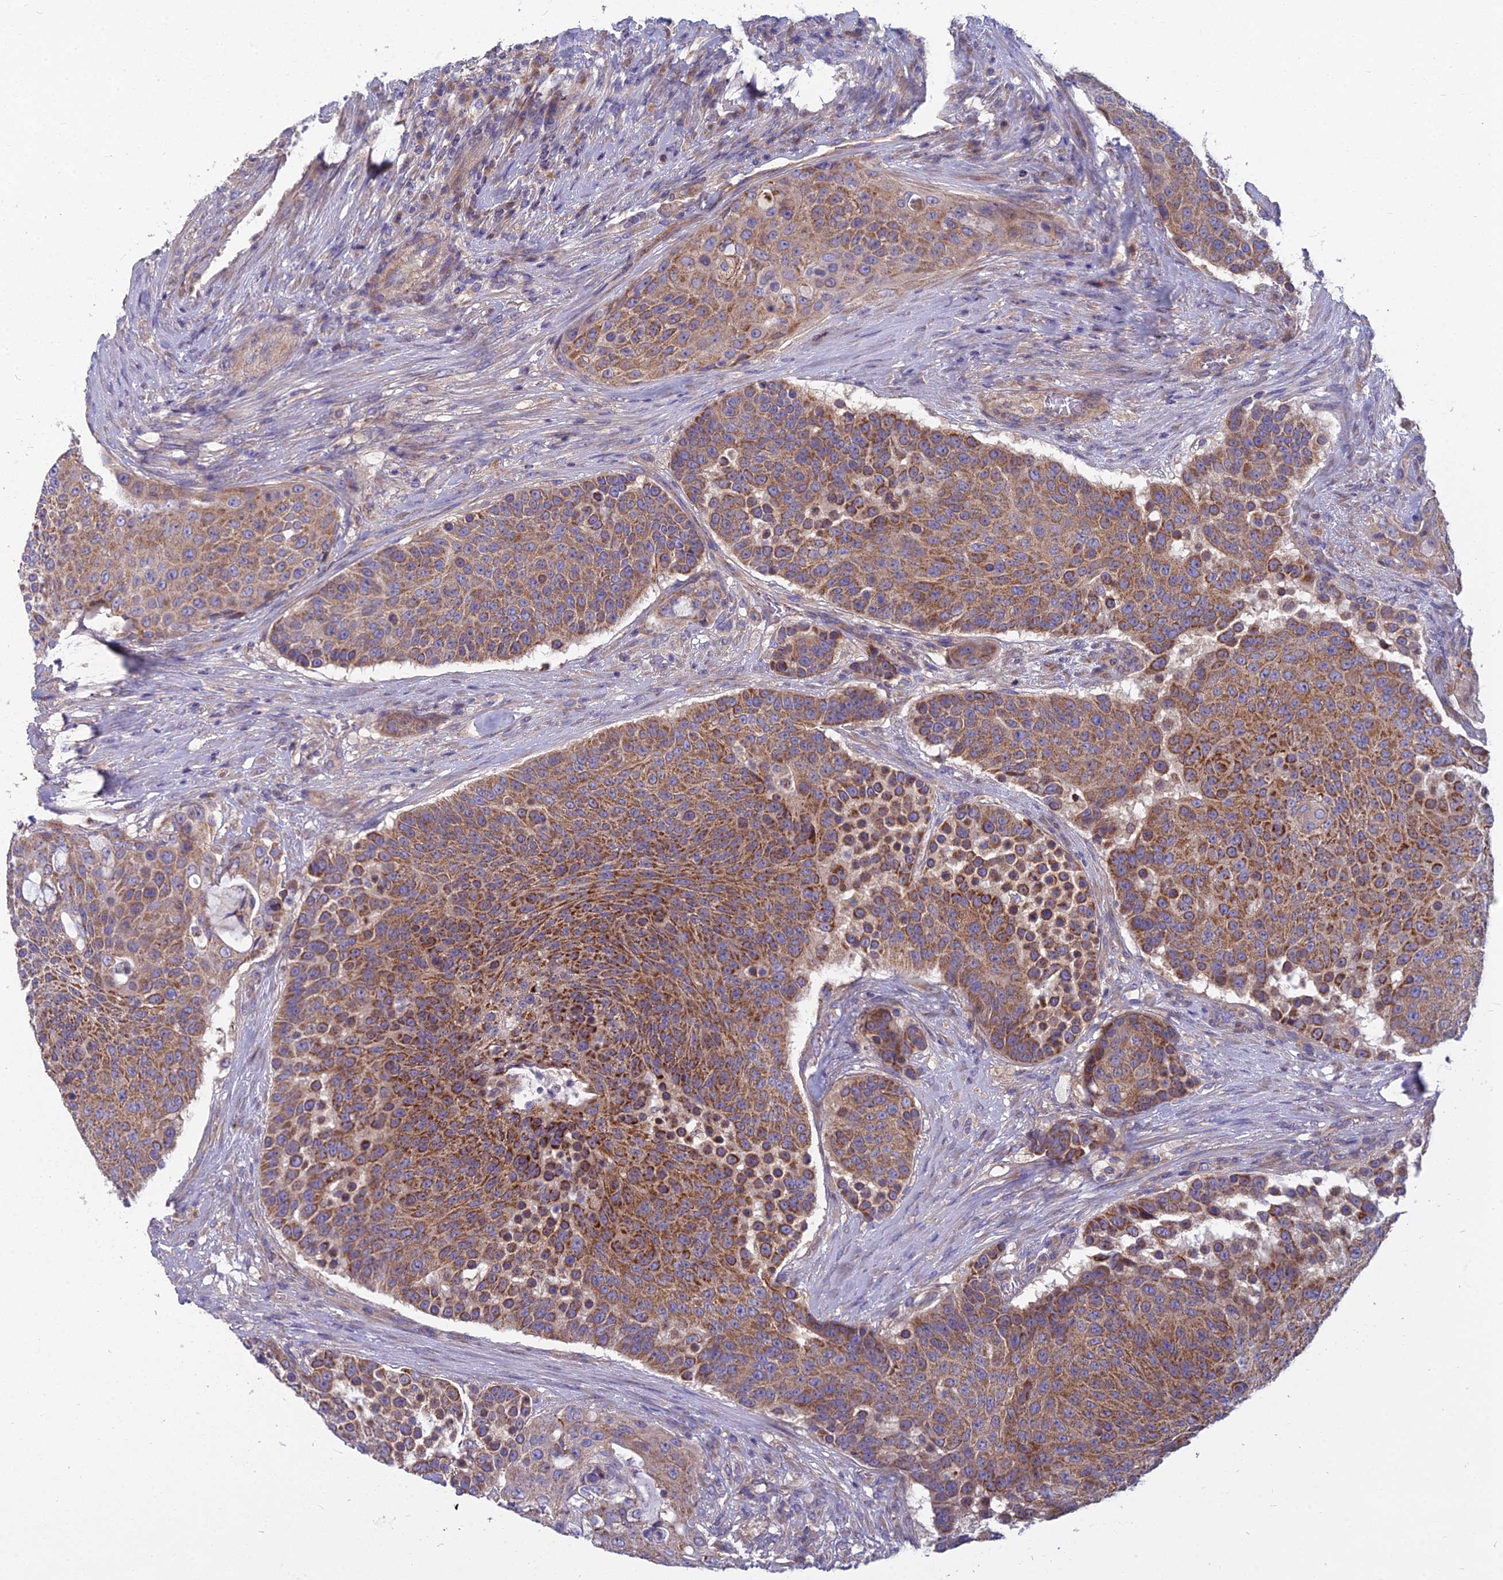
{"staining": {"intensity": "strong", "quantity": "25%-75%", "location": "cytoplasmic/membranous"}, "tissue": "urothelial cancer", "cell_type": "Tumor cells", "image_type": "cancer", "snomed": [{"axis": "morphology", "description": "Urothelial carcinoma, High grade"}, {"axis": "topography", "description": "Urinary bladder"}], "caption": "The immunohistochemical stain labels strong cytoplasmic/membranous positivity in tumor cells of high-grade urothelial carcinoma tissue.", "gene": "COX20", "patient": {"sex": "female", "age": 63}}